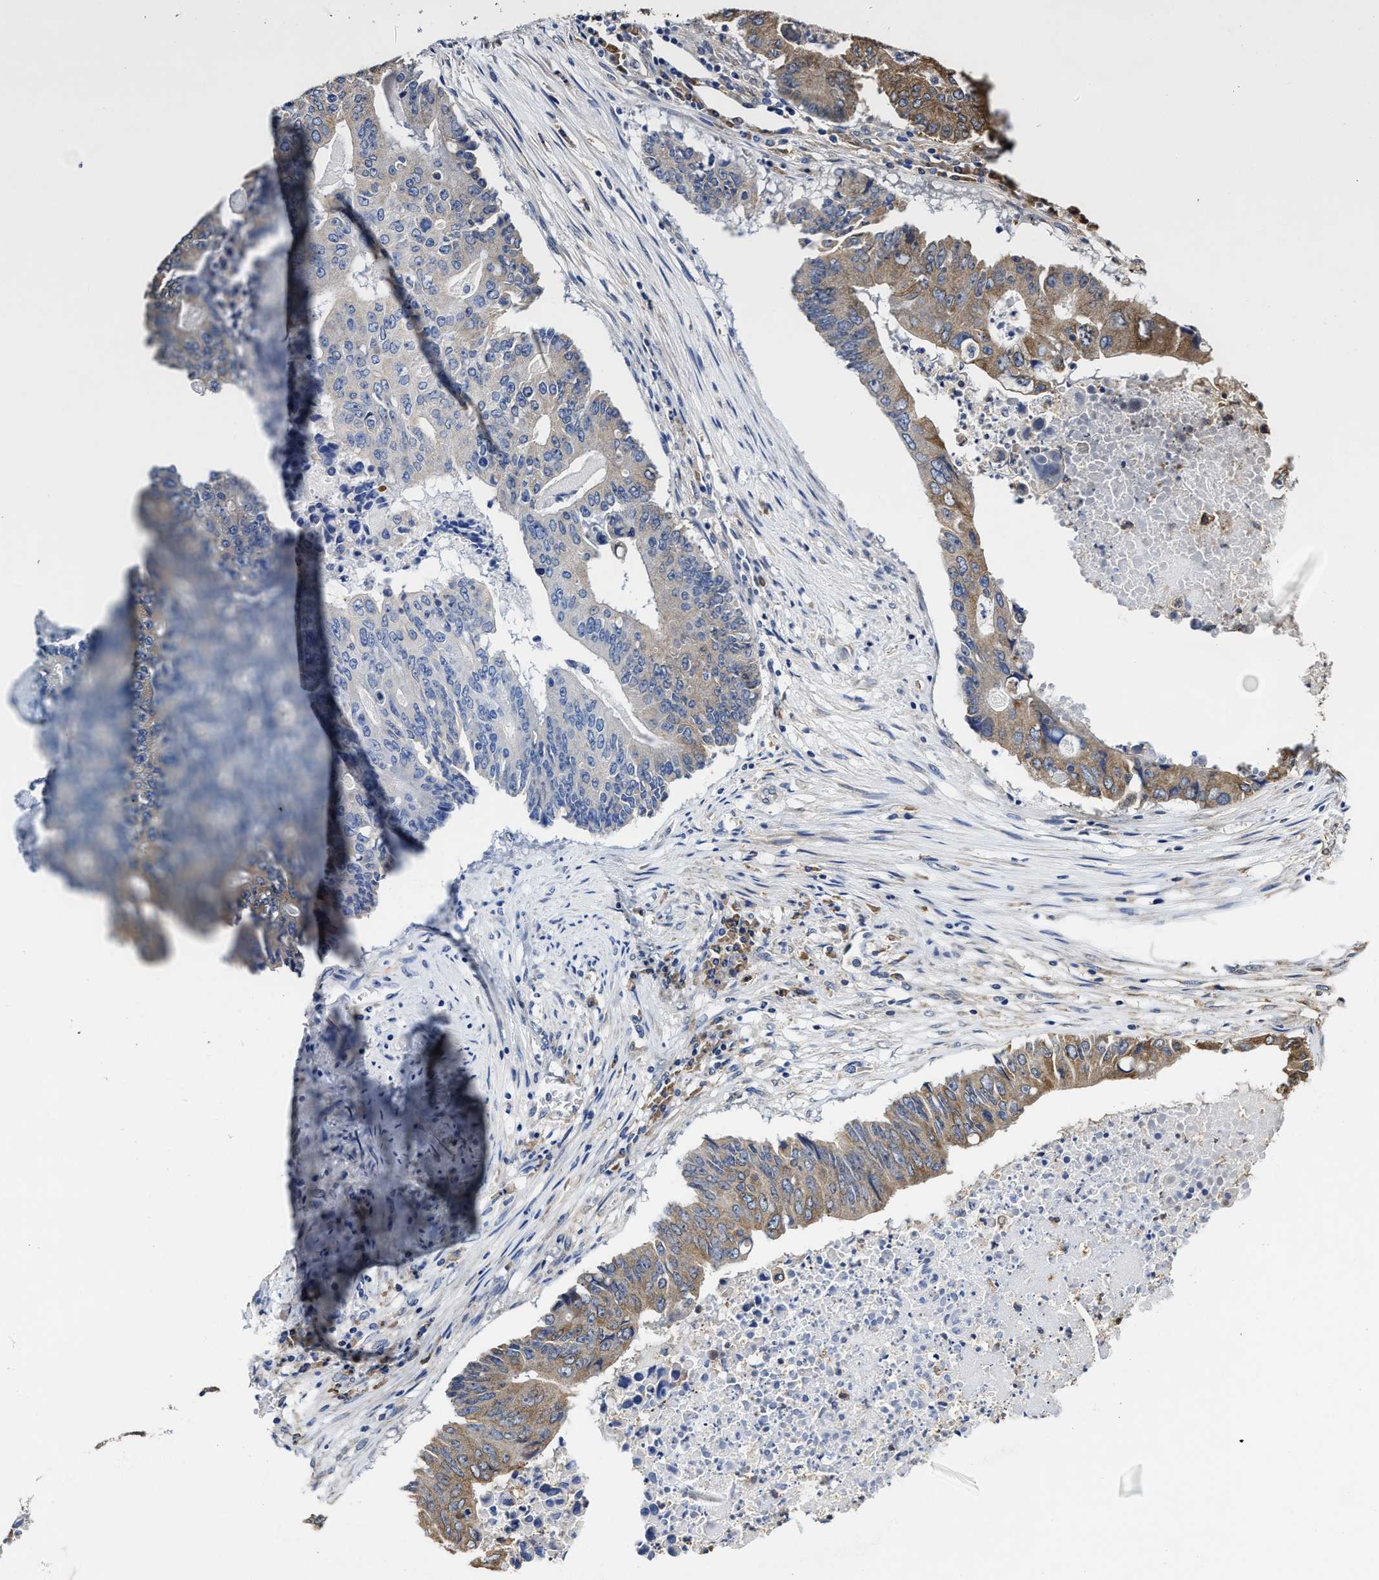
{"staining": {"intensity": "moderate", "quantity": "25%-75%", "location": "cytoplasmic/membranous"}, "tissue": "colorectal cancer", "cell_type": "Tumor cells", "image_type": "cancer", "snomed": [{"axis": "morphology", "description": "Adenocarcinoma, NOS"}, {"axis": "topography", "description": "Colon"}], "caption": "Human colorectal adenocarcinoma stained for a protein (brown) shows moderate cytoplasmic/membranous positive expression in approximately 25%-75% of tumor cells.", "gene": "SFXN4", "patient": {"sex": "male", "age": 87}}